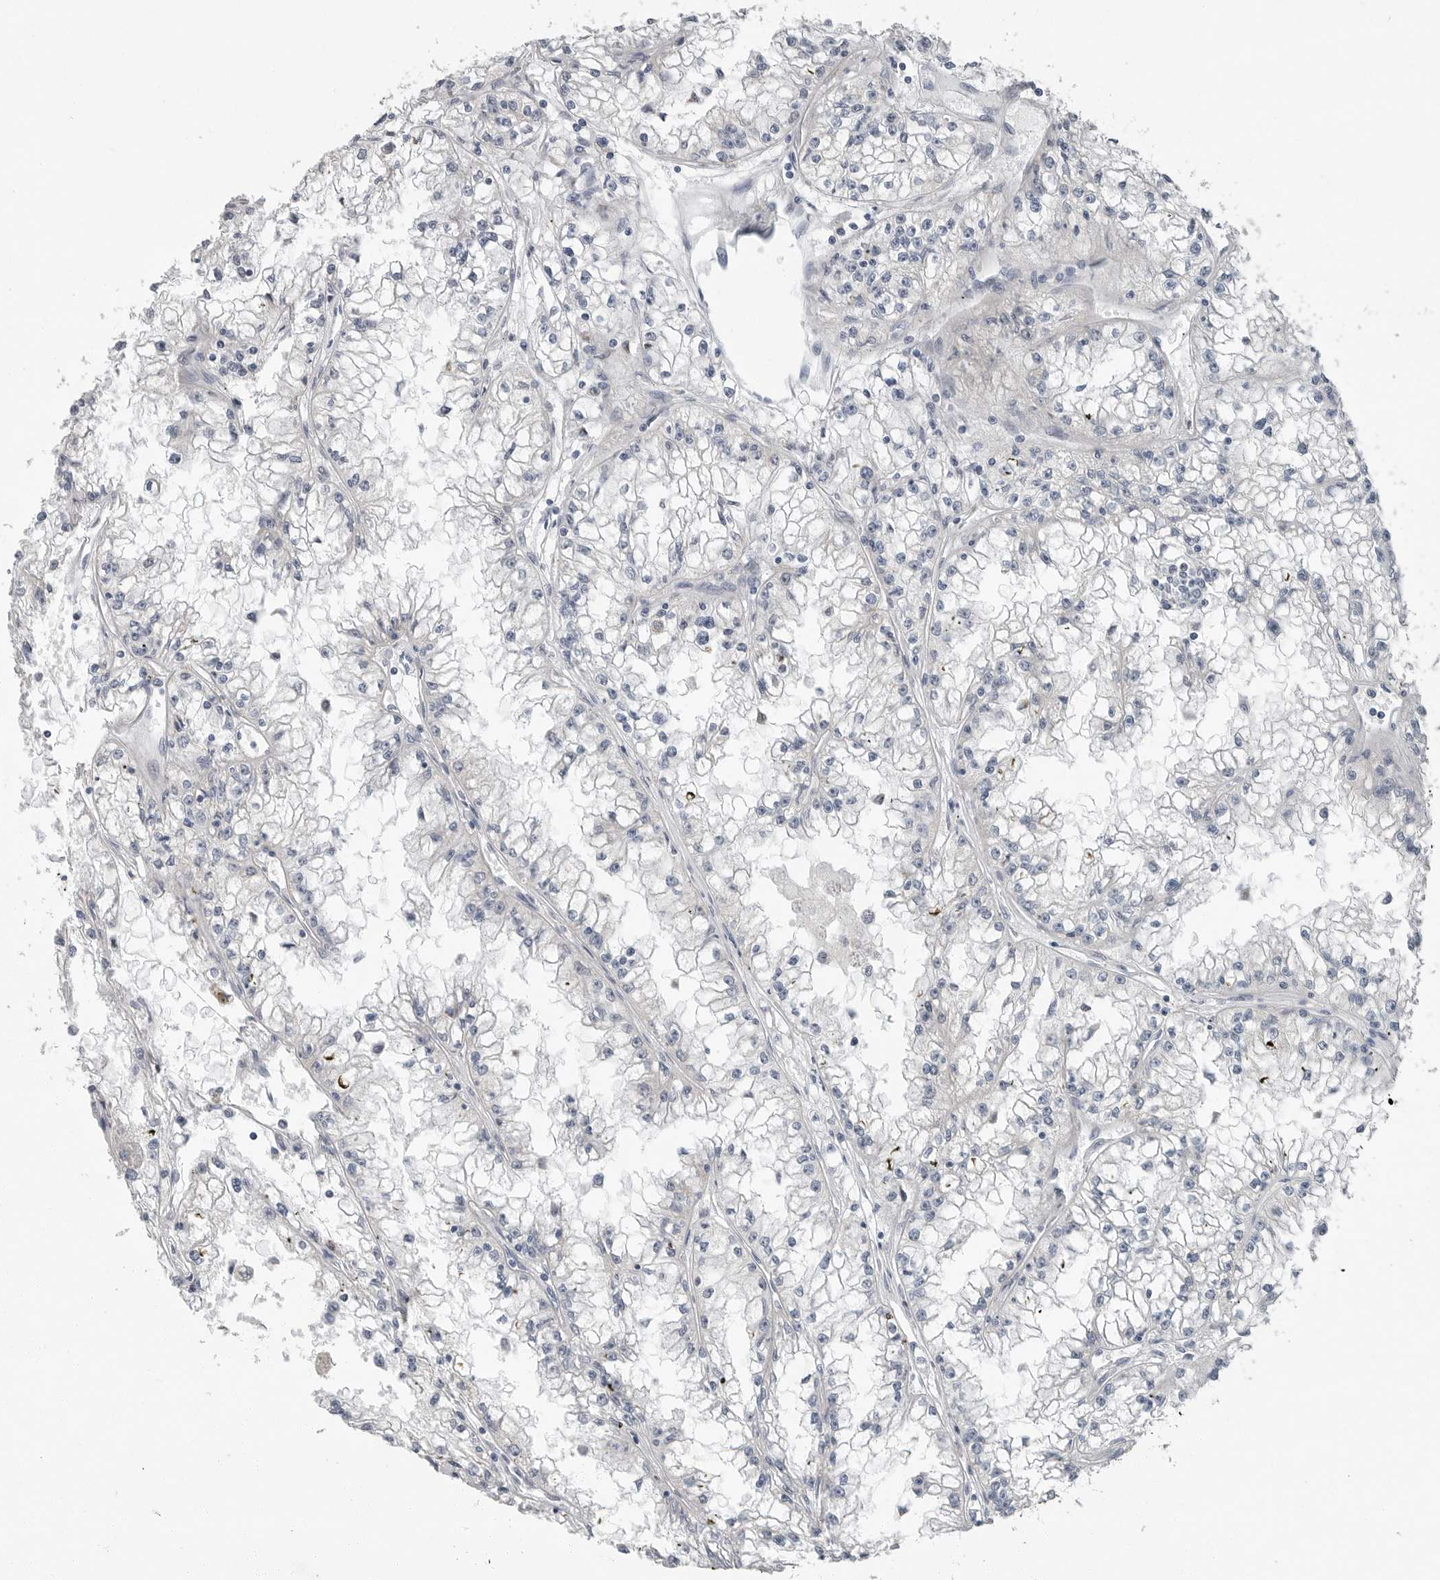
{"staining": {"intensity": "negative", "quantity": "none", "location": "none"}, "tissue": "renal cancer", "cell_type": "Tumor cells", "image_type": "cancer", "snomed": [{"axis": "morphology", "description": "Adenocarcinoma, NOS"}, {"axis": "topography", "description": "Kidney"}], "caption": "An IHC histopathology image of renal adenocarcinoma is shown. There is no staining in tumor cells of renal adenocarcinoma. (Stains: DAB (3,3'-diaminobenzidine) immunohistochemistry with hematoxylin counter stain, Microscopy: brightfield microscopy at high magnification).", "gene": "PLN", "patient": {"sex": "male", "age": 56}}